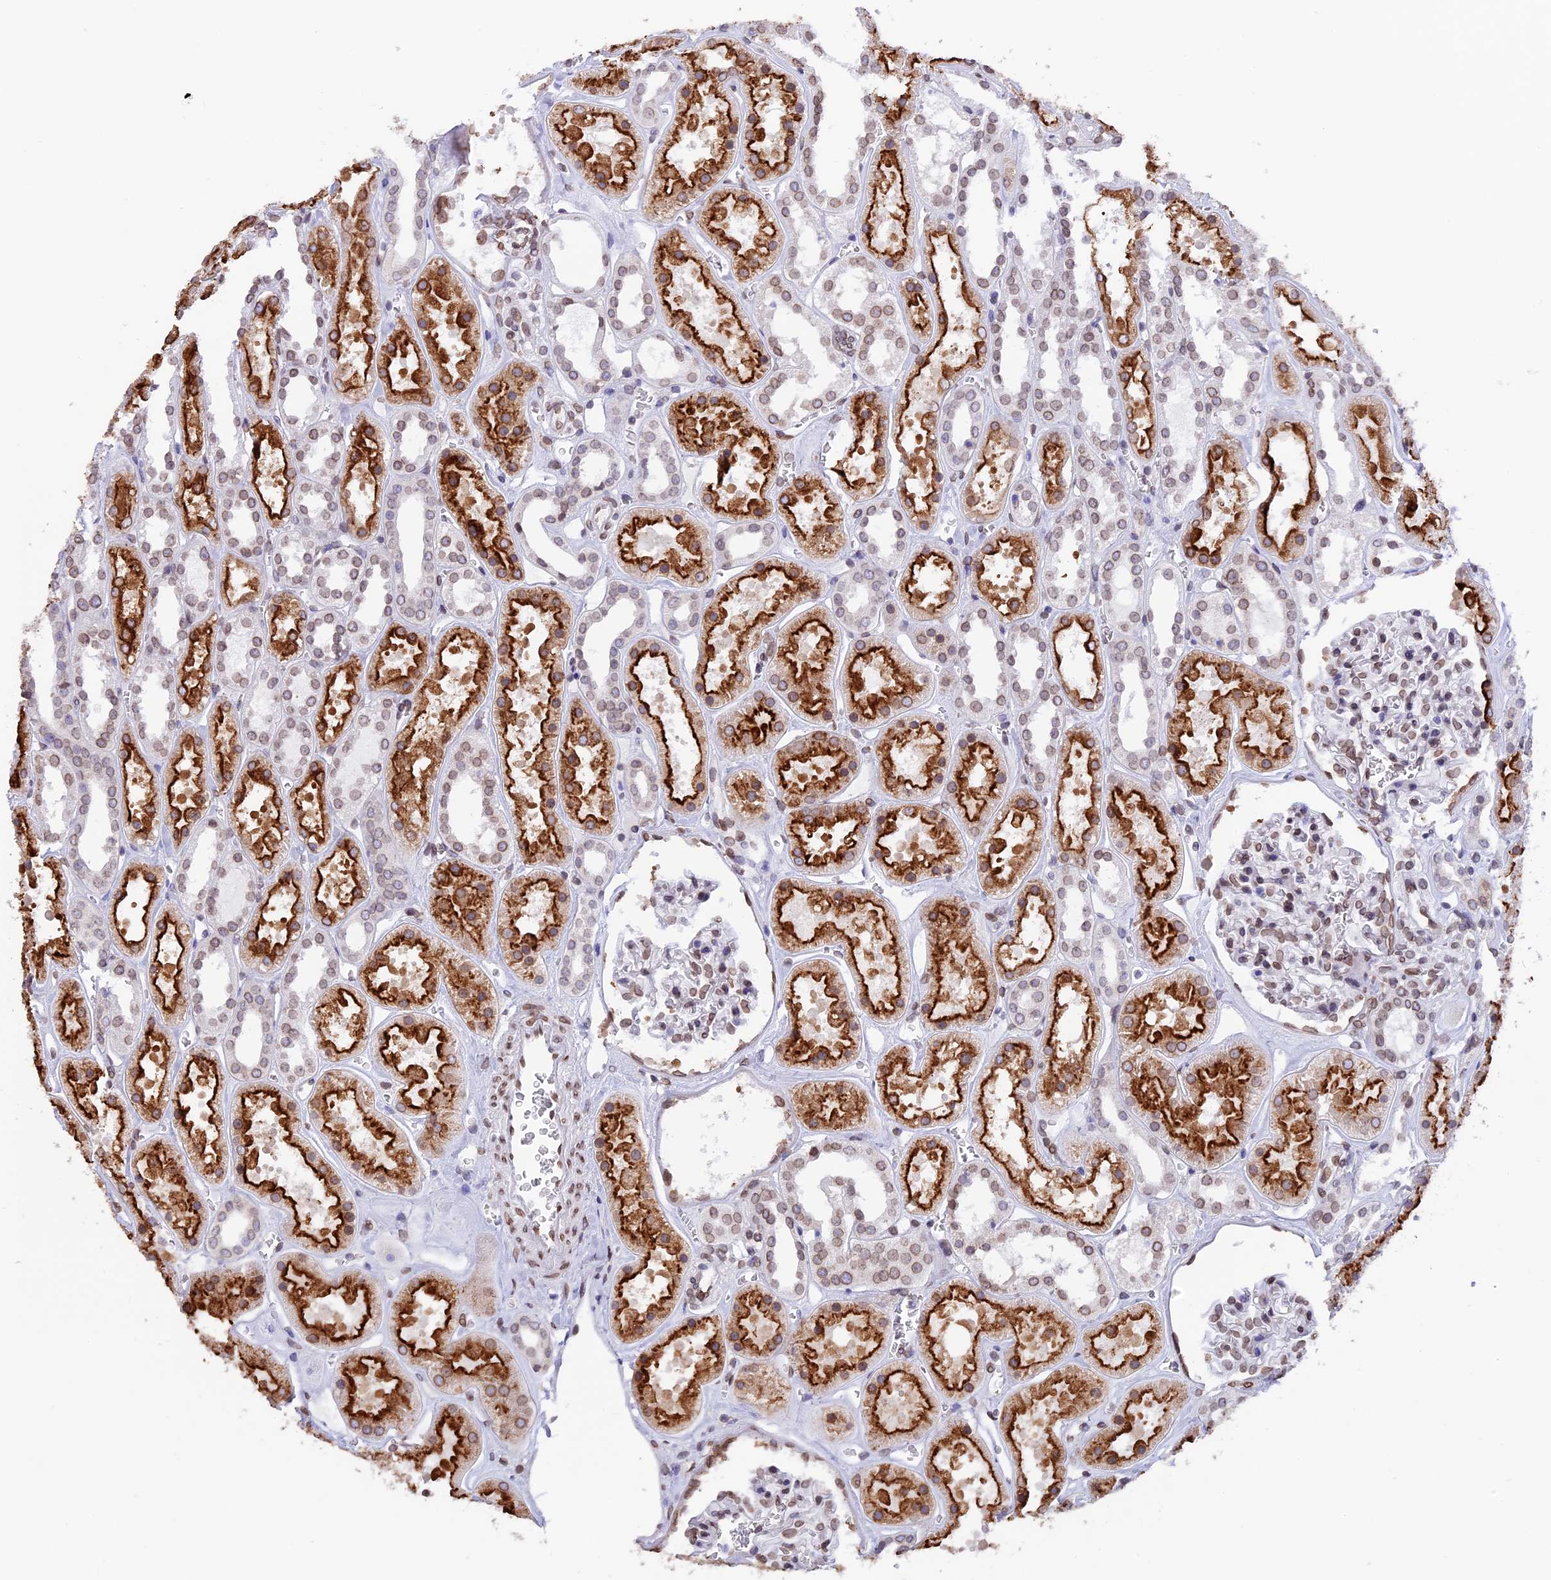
{"staining": {"intensity": "weak", "quantity": ">75%", "location": "nuclear"}, "tissue": "kidney", "cell_type": "Cells in glomeruli", "image_type": "normal", "snomed": [{"axis": "morphology", "description": "Normal tissue, NOS"}, {"axis": "topography", "description": "Kidney"}], "caption": "A photomicrograph of human kidney stained for a protein reveals weak nuclear brown staining in cells in glomeruli.", "gene": "TMPRSS7", "patient": {"sex": "female", "age": 41}}